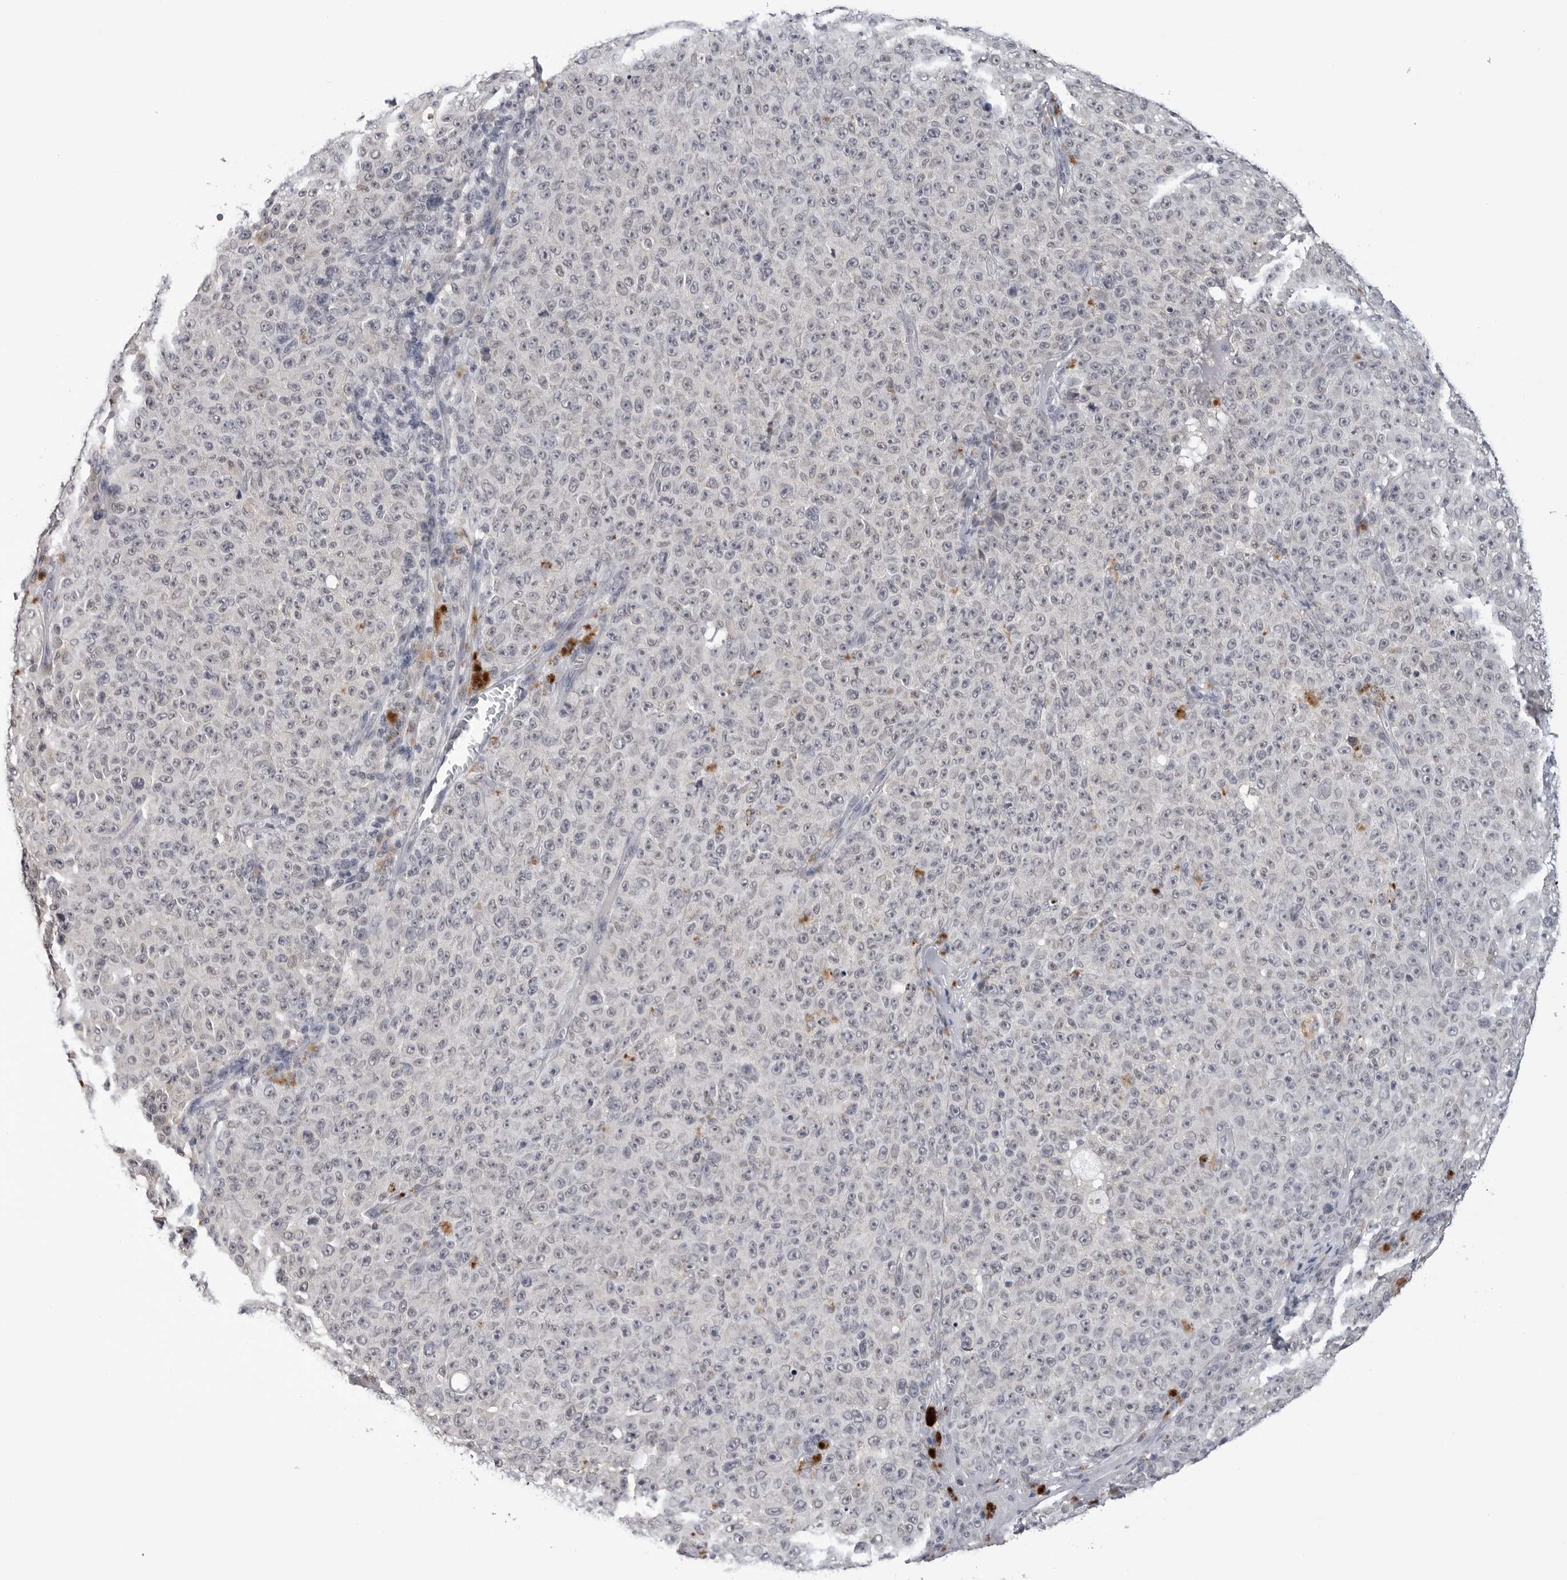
{"staining": {"intensity": "negative", "quantity": "none", "location": "none"}, "tissue": "melanoma", "cell_type": "Tumor cells", "image_type": "cancer", "snomed": [{"axis": "morphology", "description": "Malignant melanoma, NOS"}, {"axis": "topography", "description": "Skin"}], "caption": "Tumor cells show no significant protein positivity in melanoma.", "gene": "CDK20", "patient": {"sex": "female", "age": 82}}